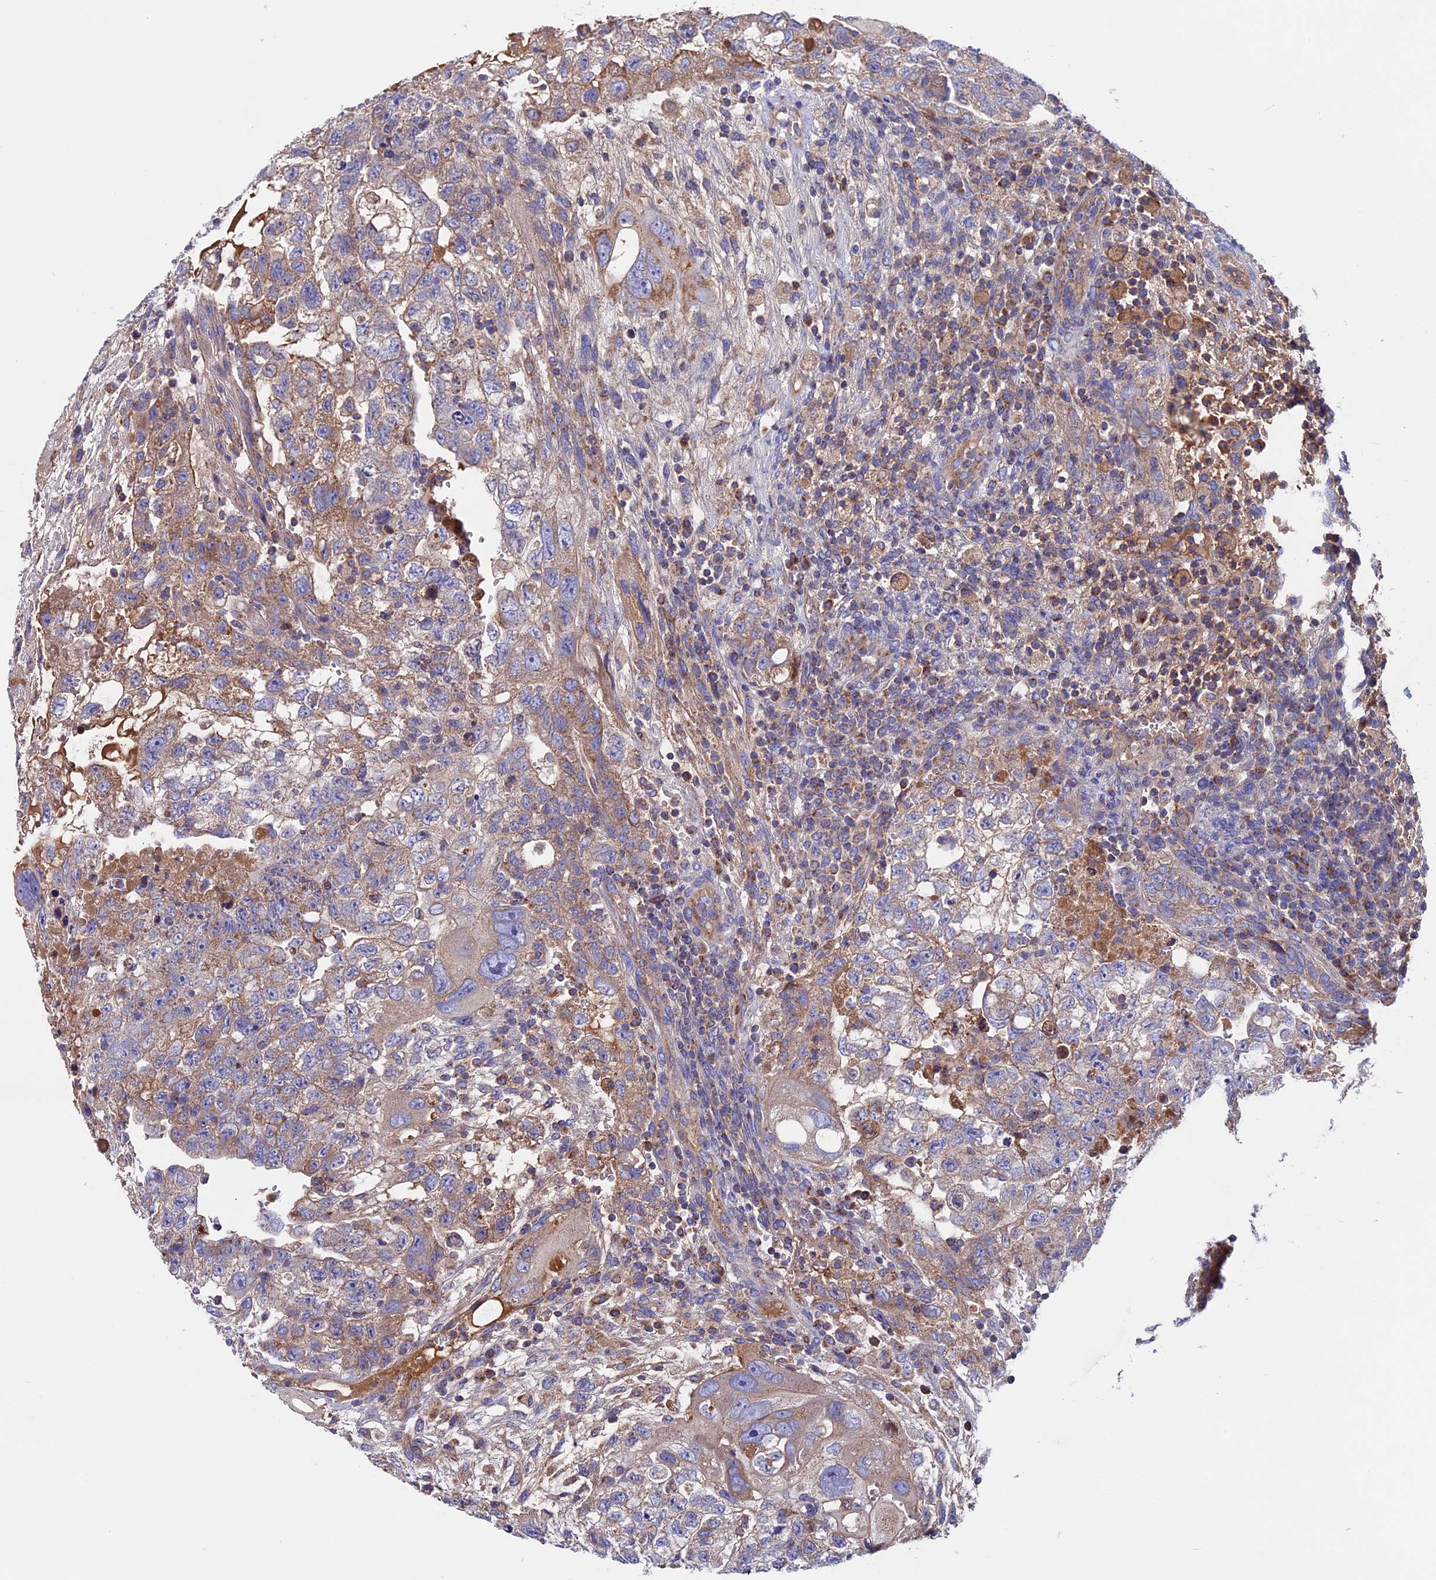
{"staining": {"intensity": "weak", "quantity": "25%-75%", "location": "cytoplasmic/membranous"}, "tissue": "testis cancer", "cell_type": "Tumor cells", "image_type": "cancer", "snomed": [{"axis": "morphology", "description": "Carcinoma, Embryonal, NOS"}, {"axis": "topography", "description": "Testis"}], "caption": "DAB immunohistochemical staining of human testis cancer reveals weak cytoplasmic/membranous protein positivity in about 25%-75% of tumor cells. (DAB IHC with brightfield microscopy, high magnification).", "gene": "SLC15A5", "patient": {"sex": "male", "age": 36}}